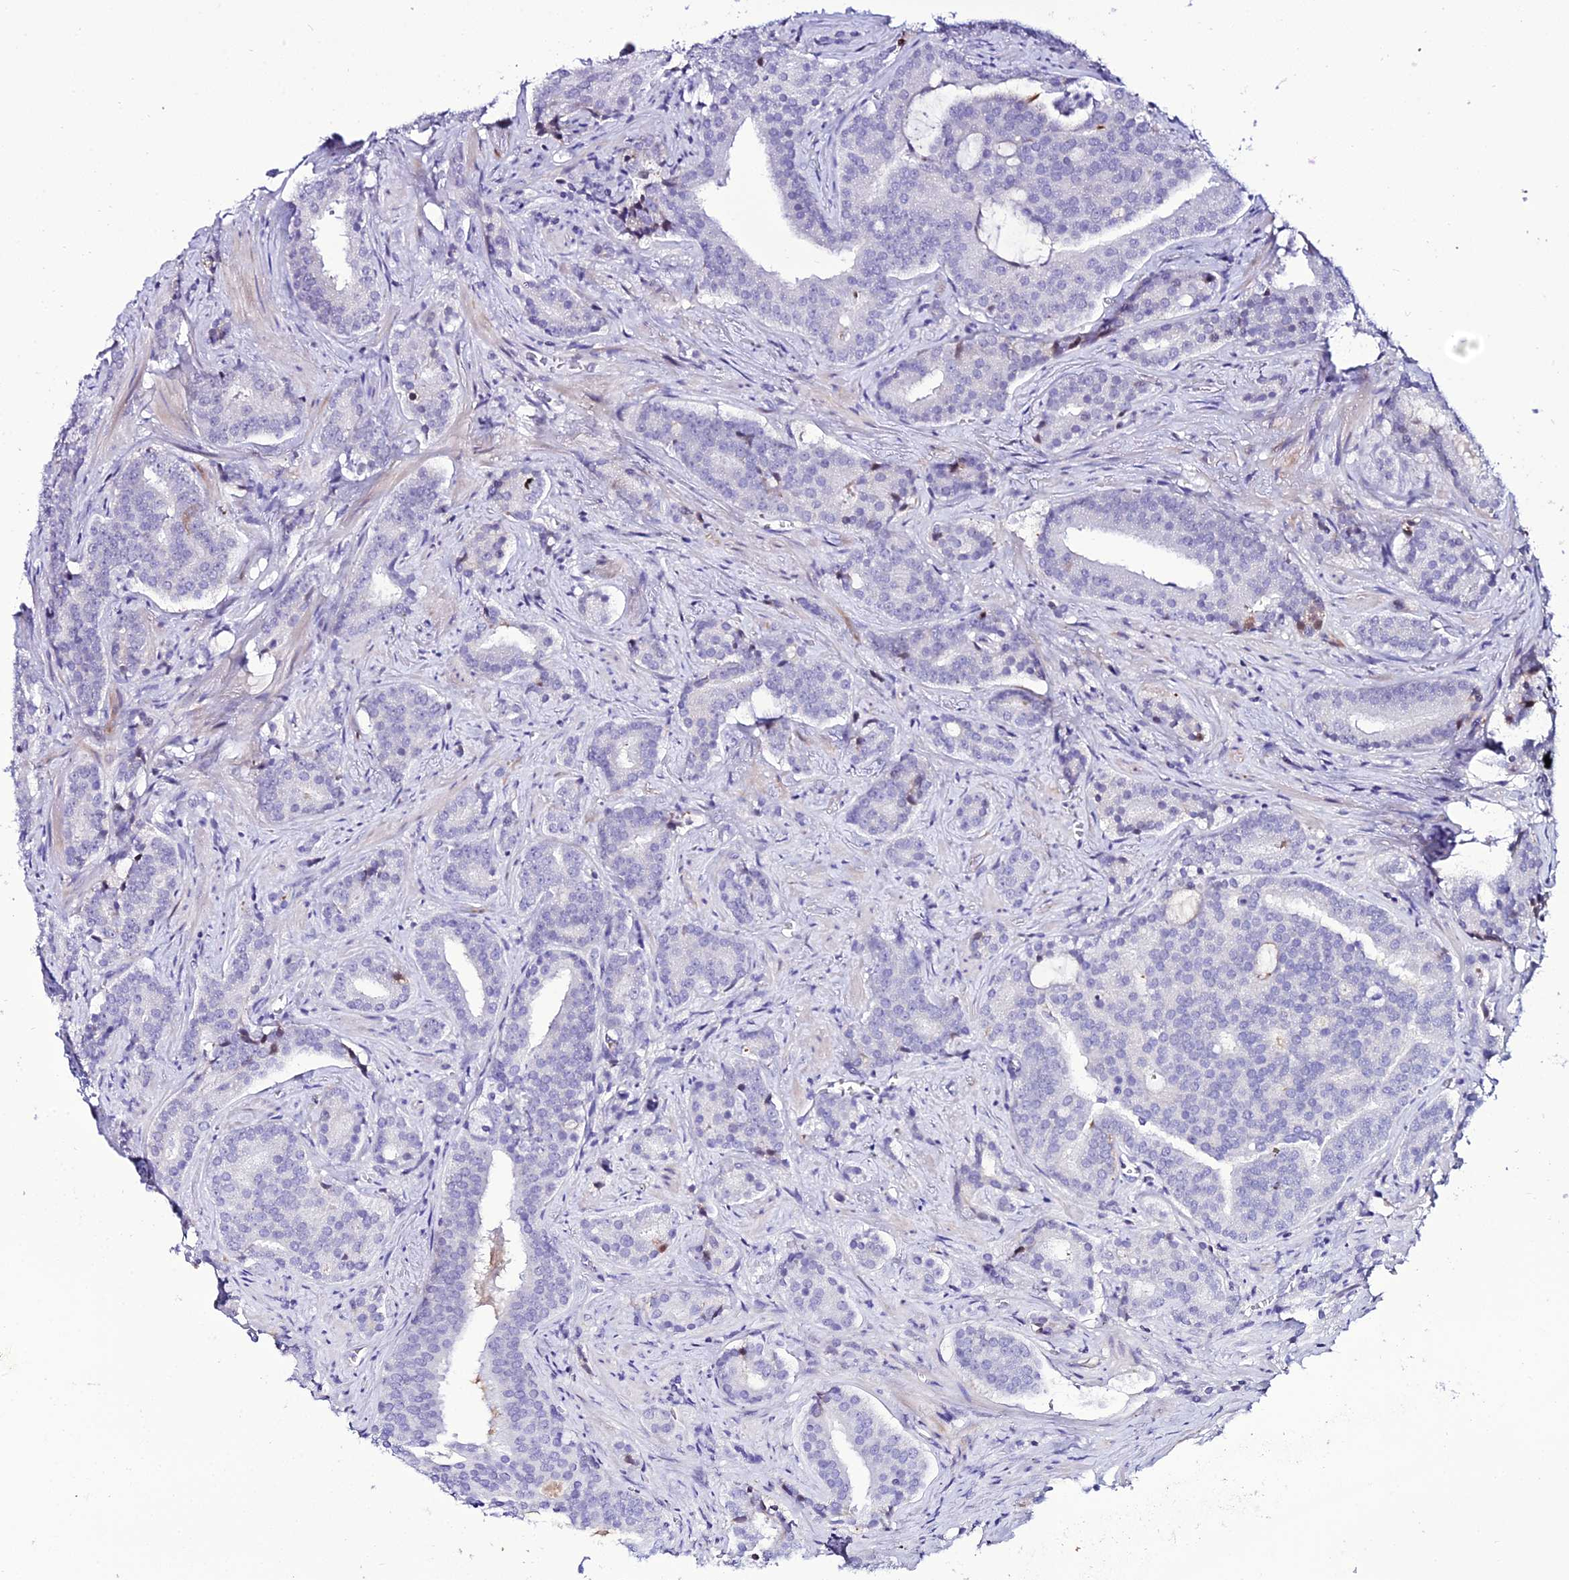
{"staining": {"intensity": "negative", "quantity": "none", "location": "none"}, "tissue": "prostate cancer", "cell_type": "Tumor cells", "image_type": "cancer", "snomed": [{"axis": "morphology", "description": "Adenocarcinoma, High grade"}, {"axis": "topography", "description": "Prostate"}], "caption": "Immunohistochemical staining of human prostate cancer (high-grade adenocarcinoma) demonstrates no significant positivity in tumor cells.", "gene": "DEFB132", "patient": {"sex": "male", "age": 55}}